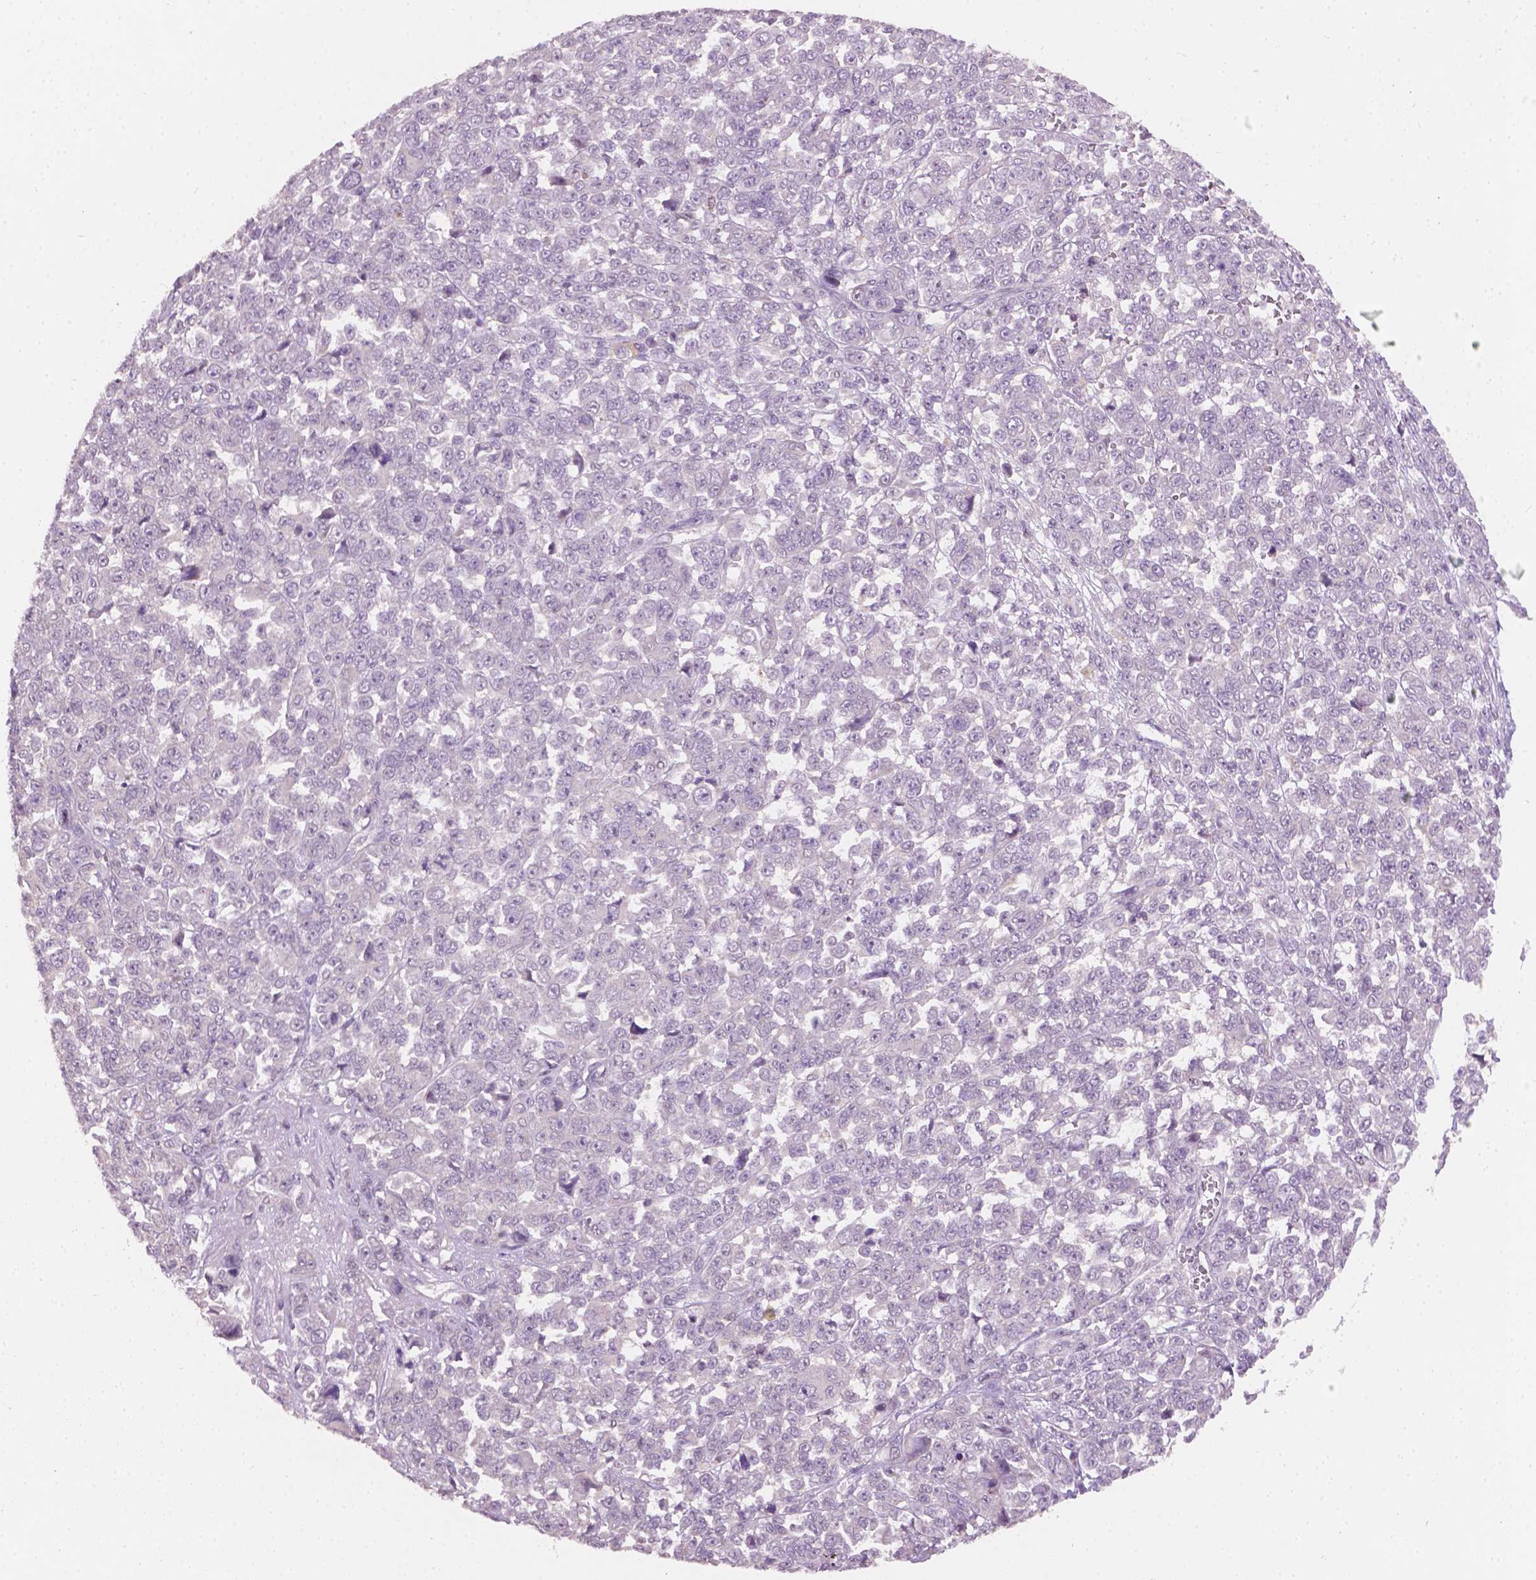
{"staining": {"intensity": "negative", "quantity": "none", "location": "none"}, "tissue": "melanoma", "cell_type": "Tumor cells", "image_type": "cancer", "snomed": [{"axis": "morphology", "description": "Malignant melanoma, NOS"}, {"axis": "topography", "description": "Skin"}], "caption": "Photomicrograph shows no significant protein expression in tumor cells of melanoma. (Brightfield microscopy of DAB immunohistochemistry at high magnification).", "gene": "KRT17", "patient": {"sex": "female", "age": 95}}